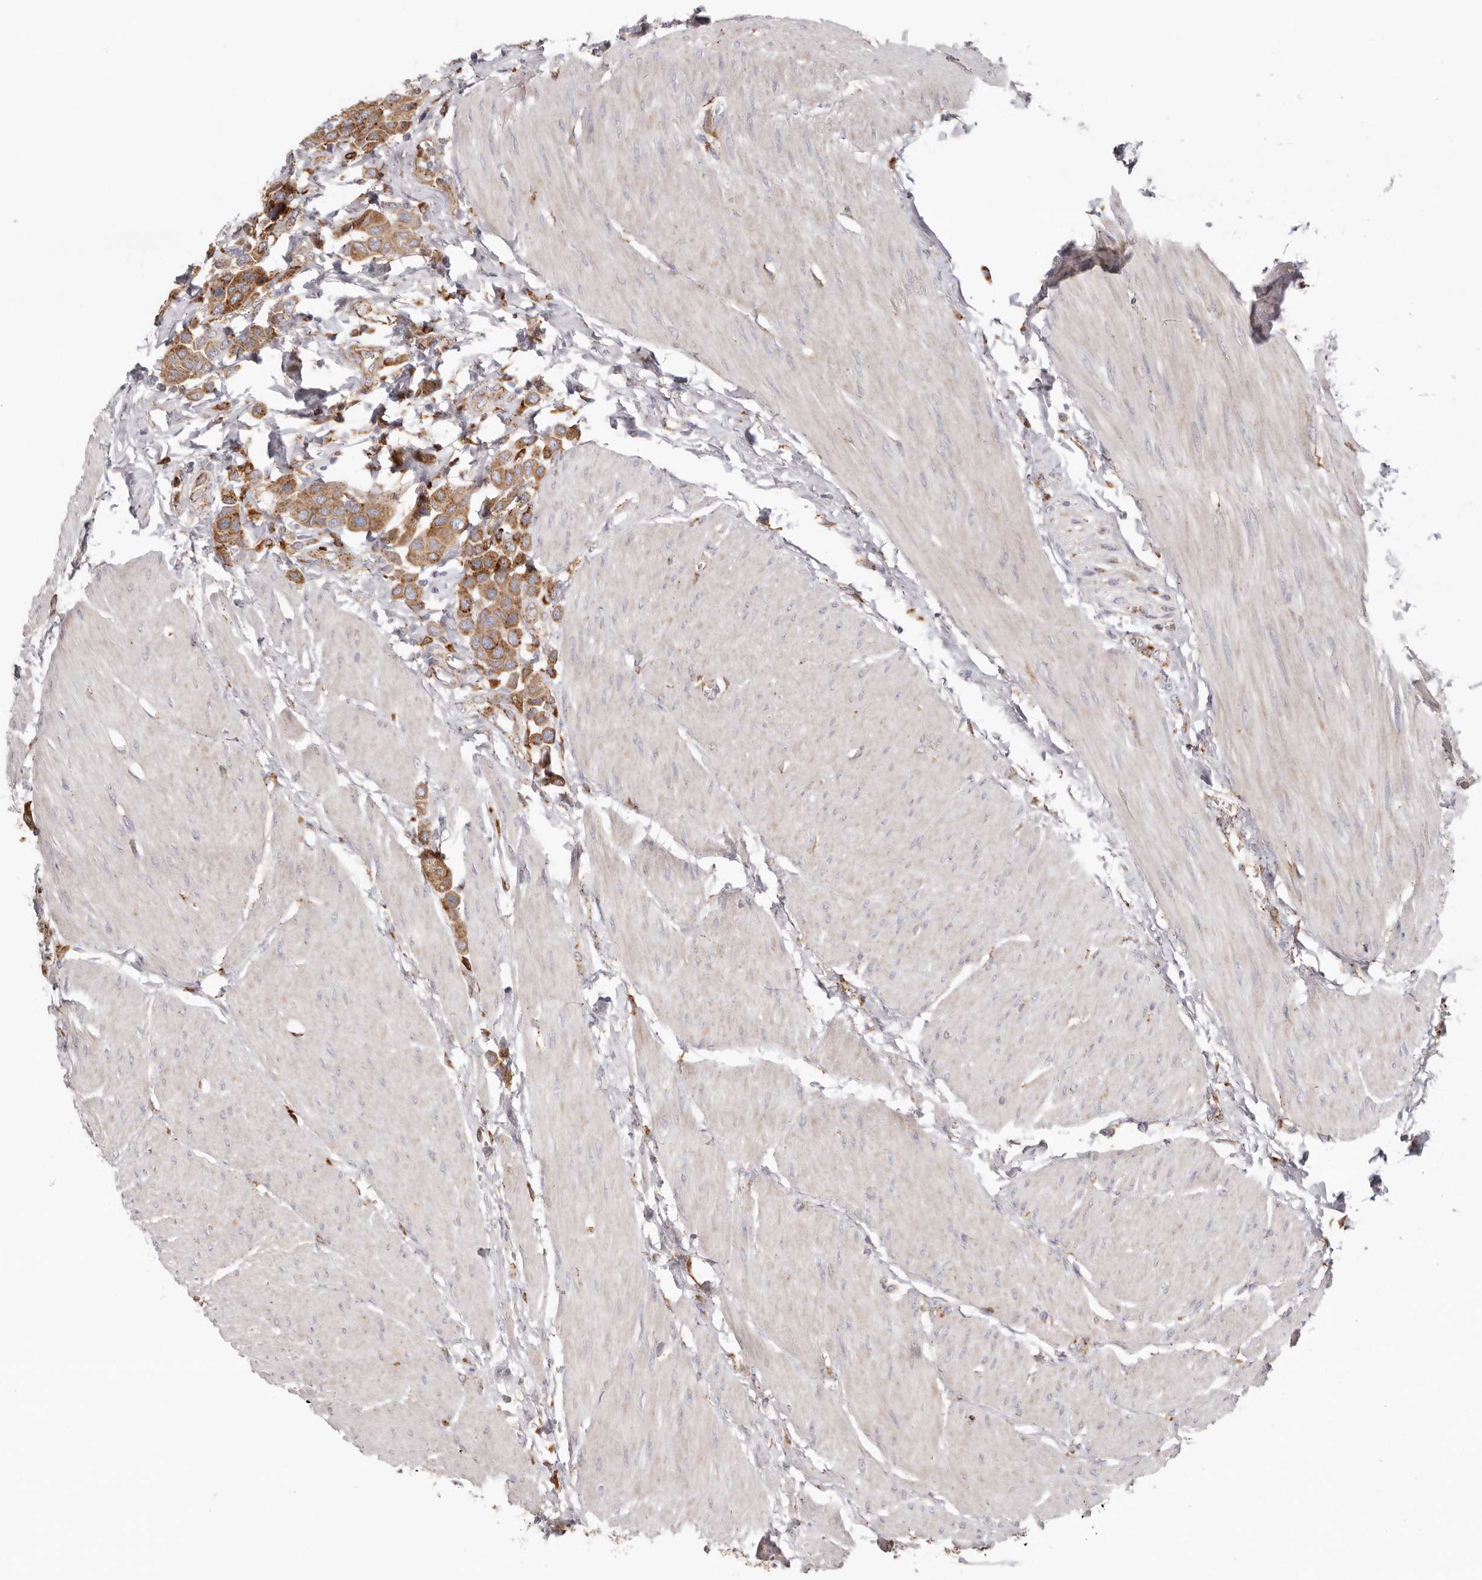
{"staining": {"intensity": "moderate", "quantity": ">75%", "location": "cytoplasmic/membranous"}, "tissue": "urothelial cancer", "cell_type": "Tumor cells", "image_type": "cancer", "snomed": [{"axis": "morphology", "description": "Urothelial carcinoma, High grade"}, {"axis": "topography", "description": "Urinary bladder"}], "caption": "IHC staining of urothelial cancer, which displays medium levels of moderate cytoplasmic/membranous expression in about >75% of tumor cells indicating moderate cytoplasmic/membranous protein staining. The staining was performed using DAB (brown) for protein detection and nuclei were counterstained in hematoxylin (blue).", "gene": "GRN", "patient": {"sex": "male", "age": 50}}